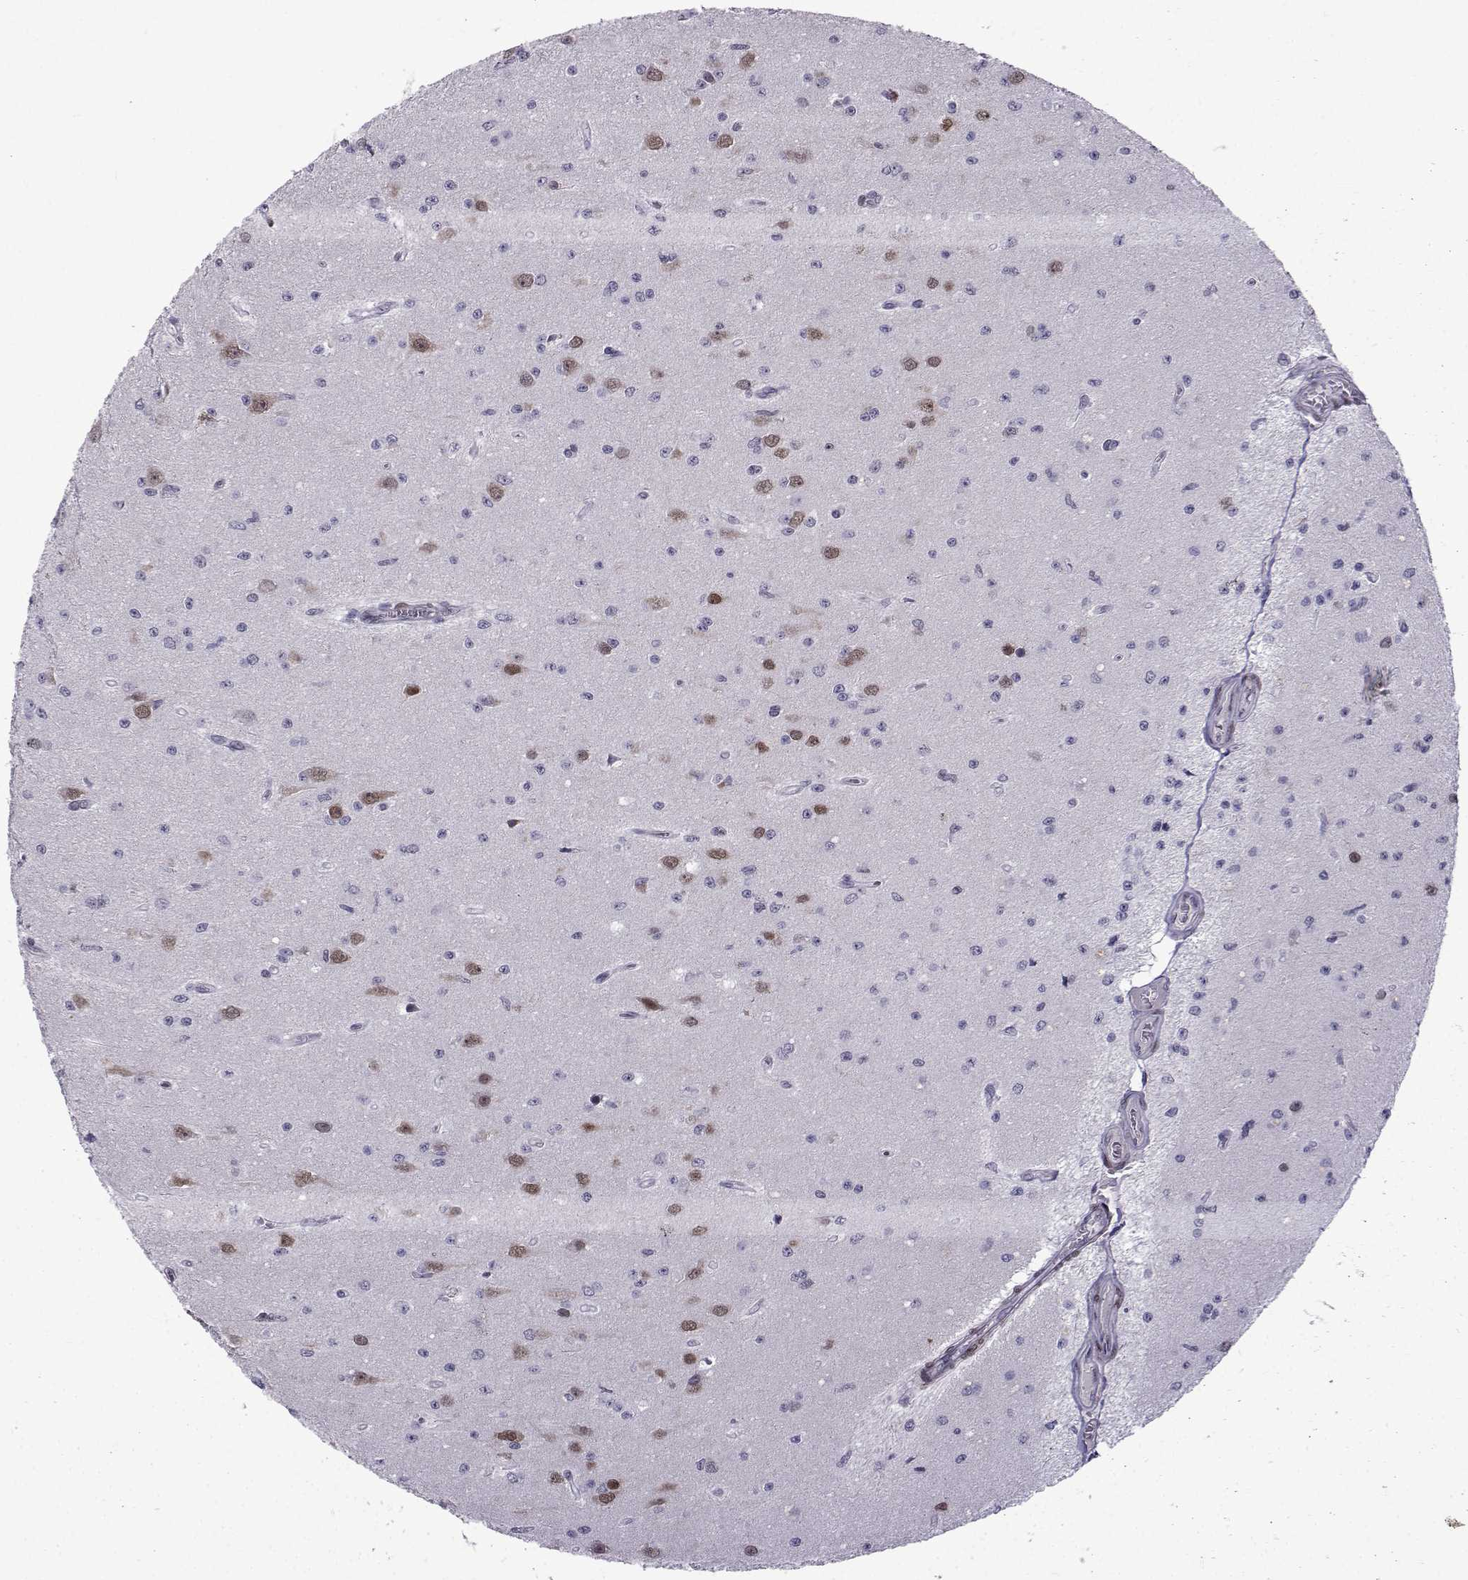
{"staining": {"intensity": "negative", "quantity": "none", "location": "none"}, "tissue": "glioma", "cell_type": "Tumor cells", "image_type": "cancer", "snomed": [{"axis": "morphology", "description": "Glioma, malignant, Low grade"}, {"axis": "topography", "description": "Brain"}], "caption": "This is a histopathology image of IHC staining of glioma, which shows no staining in tumor cells. Brightfield microscopy of immunohistochemistry stained with DAB (brown) and hematoxylin (blue), captured at high magnification.", "gene": "RBM24", "patient": {"sex": "female", "age": 45}}